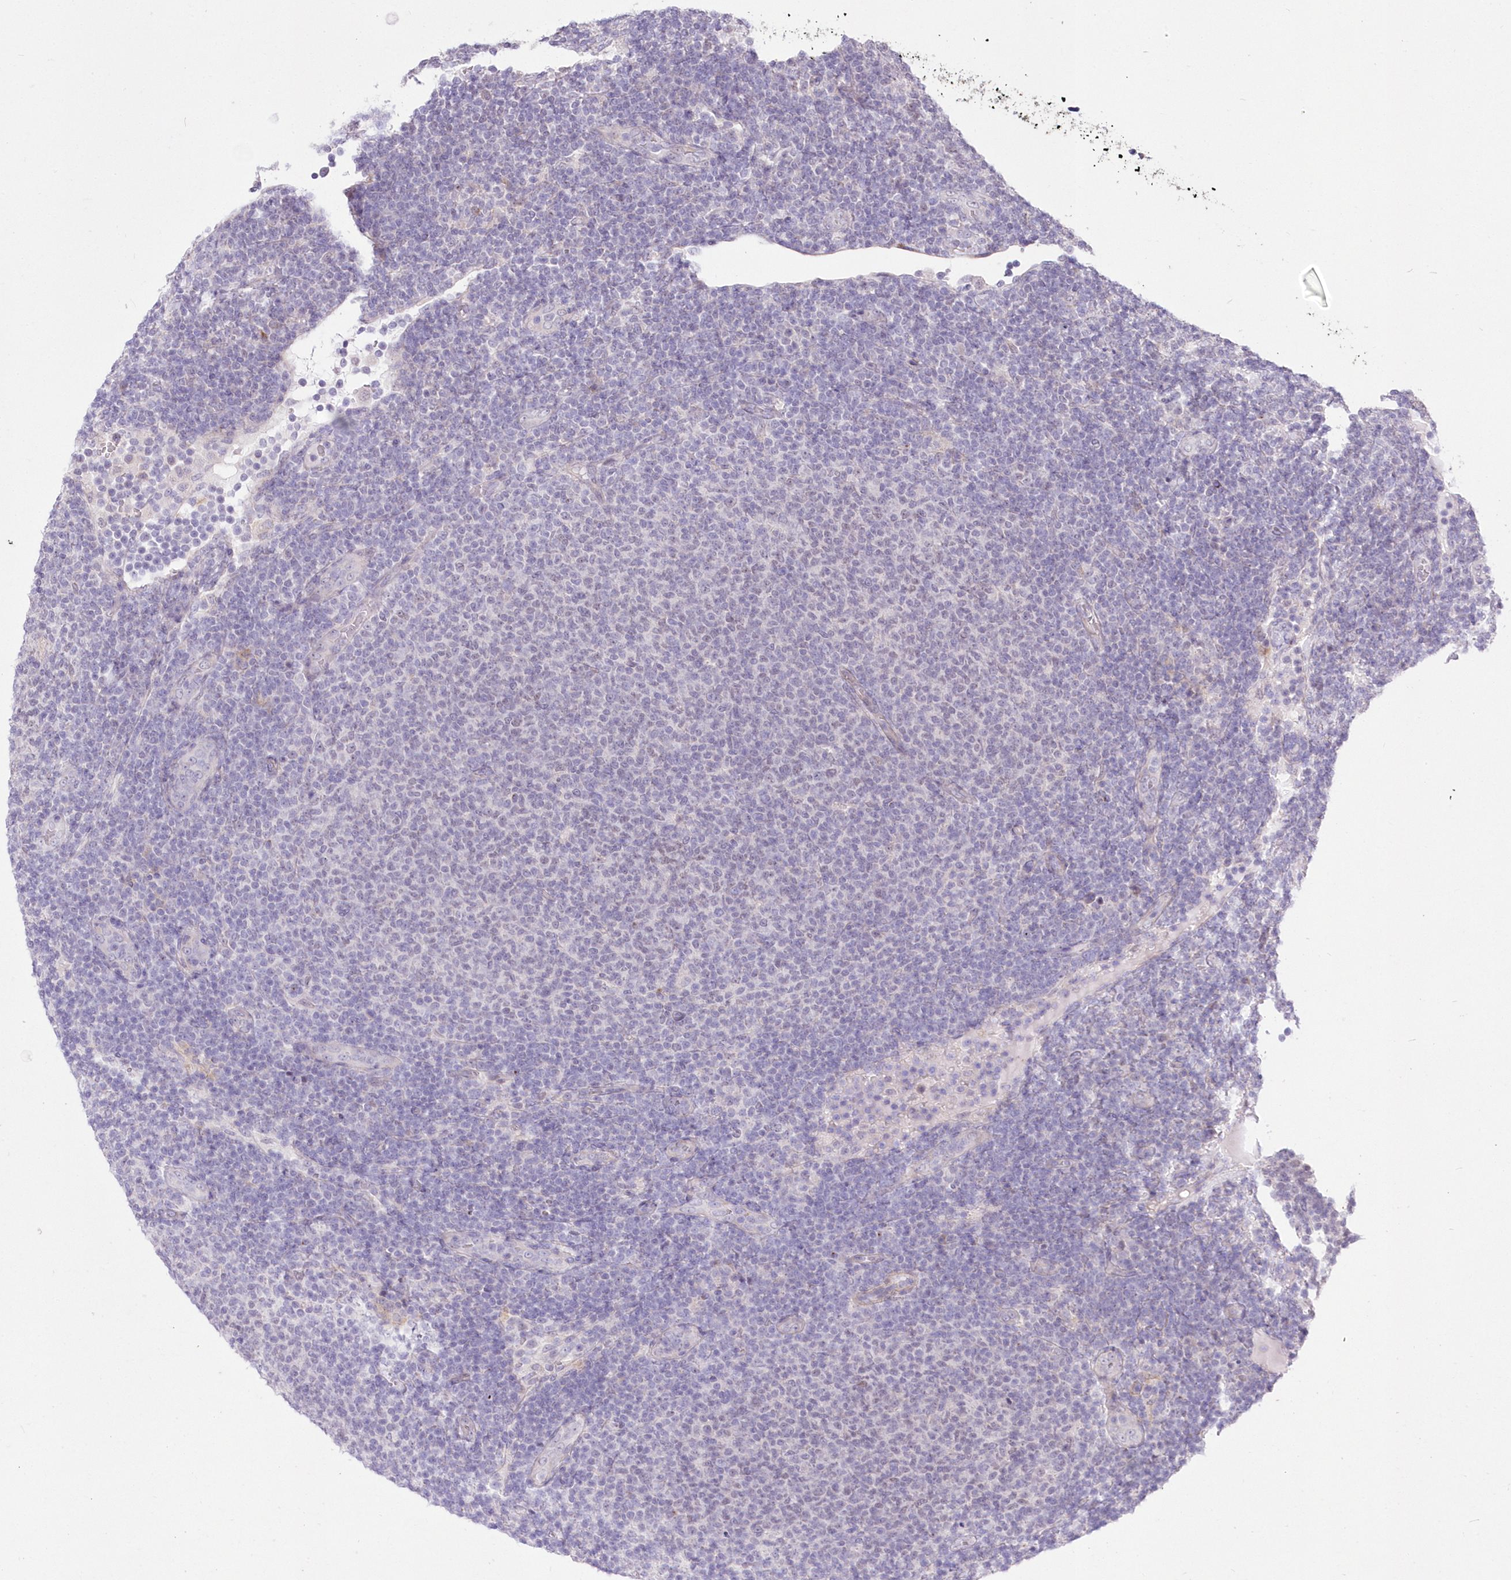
{"staining": {"intensity": "negative", "quantity": "none", "location": "none"}, "tissue": "lymphoma", "cell_type": "Tumor cells", "image_type": "cancer", "snomed": [{"axis": "morphology", "description": "Malignant lymphoma, non-Hodgkin's type, Low grade"}, {"axis": "topography", "description": "Lymph node"}], "caption": "DAB (3,3'-diaminobenzidine) immunohistochemical staining of low-grade malignant lymphoma, non-Hodgkin's type displays no significant staining in tumor cells.", "gene": "FAM241B", "patient": {"sex": "male", "age": 66}}